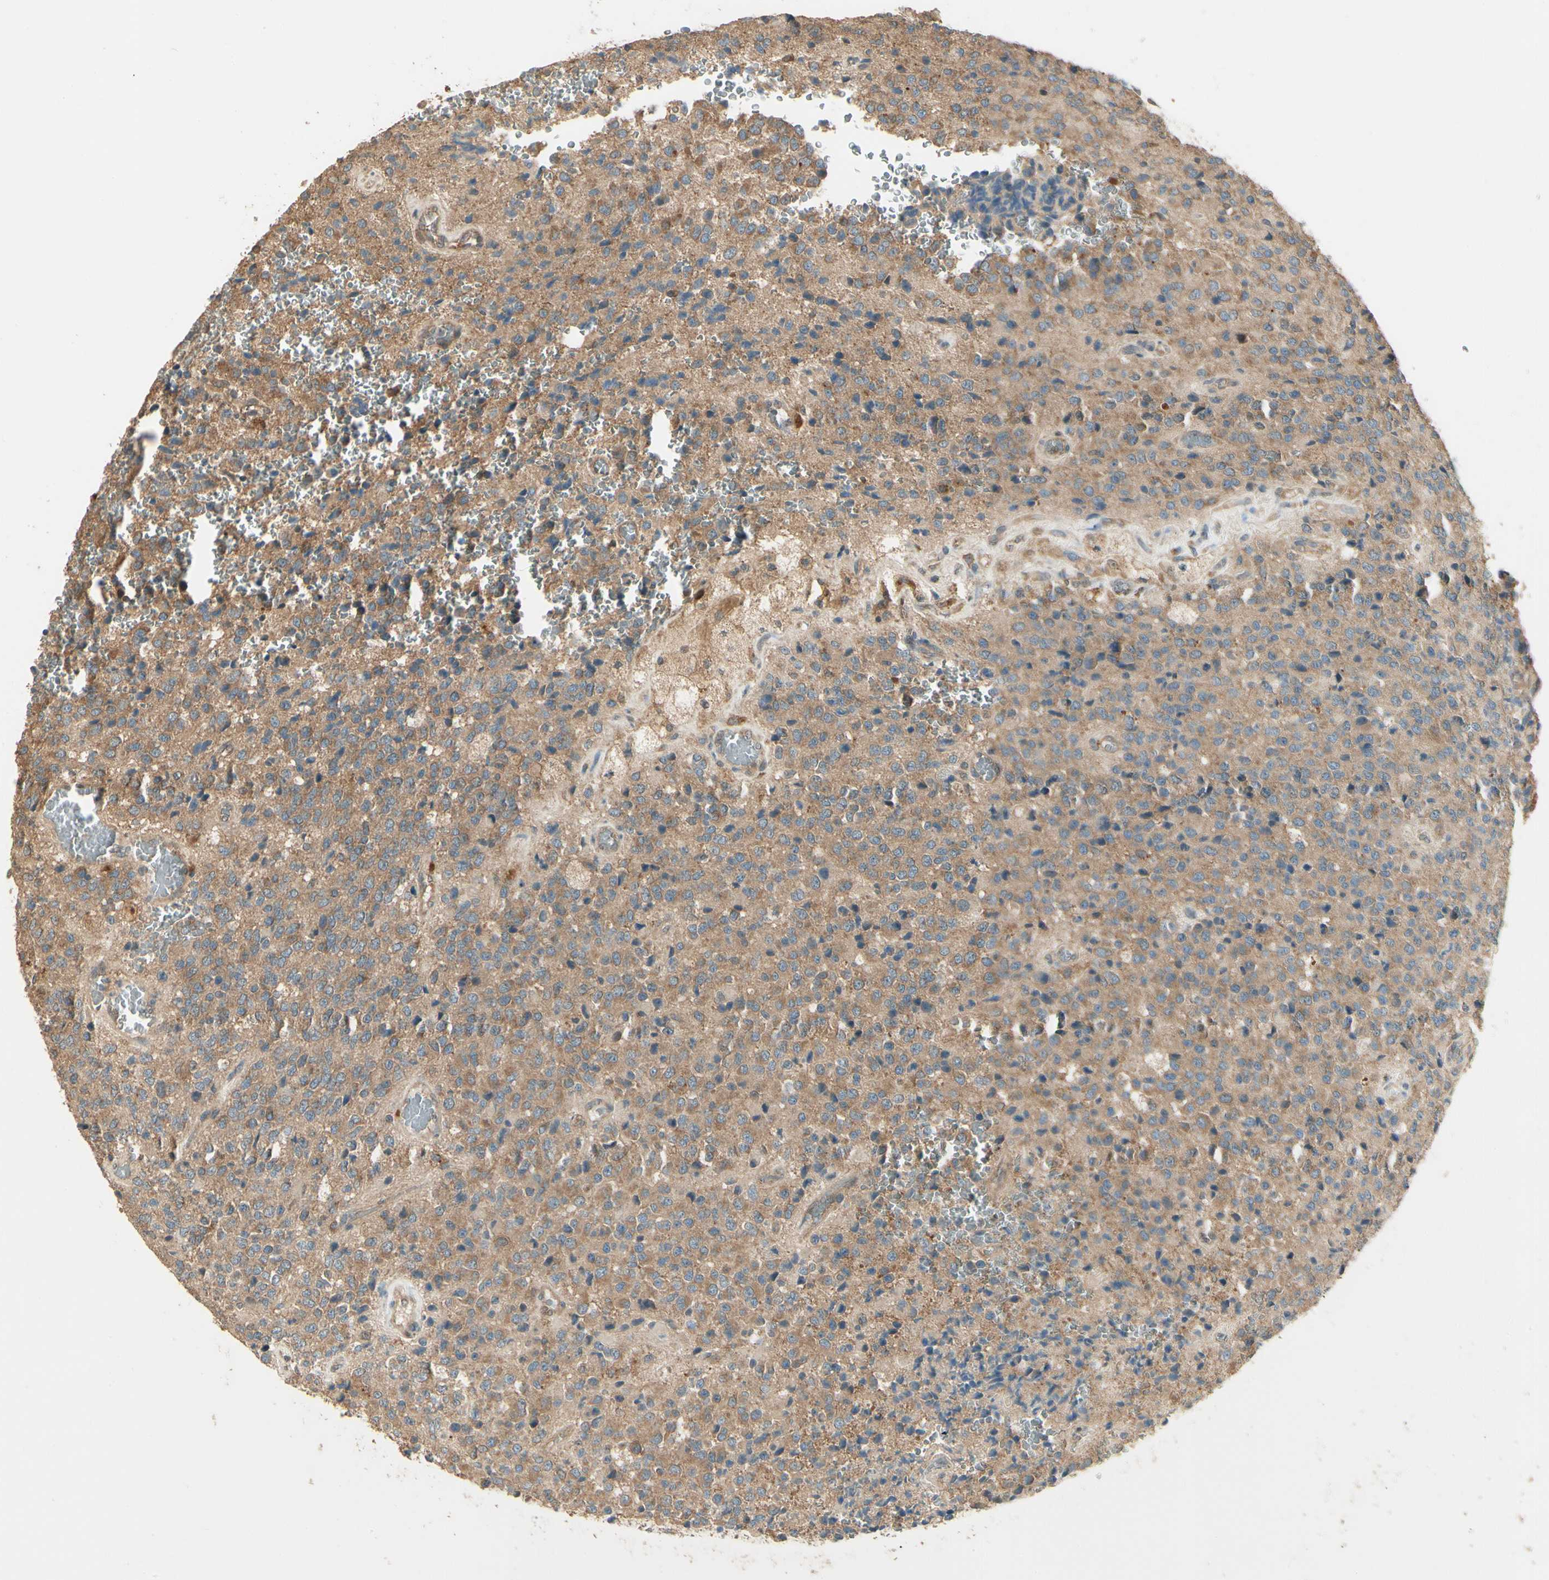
{"staining": {"intensity": "moderate", "quantity": ">75%", "location": "cytoplasmic/membranous"}, "tissue": "glioma", "cell_type": "Tumor cells", "image_type": "cancer", "snomed": [{"axis": "morphology", "description": "Glioma, malignant, High grade"}, {"axis": "topography", "description": "pancreas cauda"}], "caption": "Human malignant glioma (high-grade) stained for a protein (brown) shows moderate cytoplasmic/membranous positive positivity in about >75% of tumor cells.", "gene": "CCT7", "patient": {"sex": "male", "age": 60}}